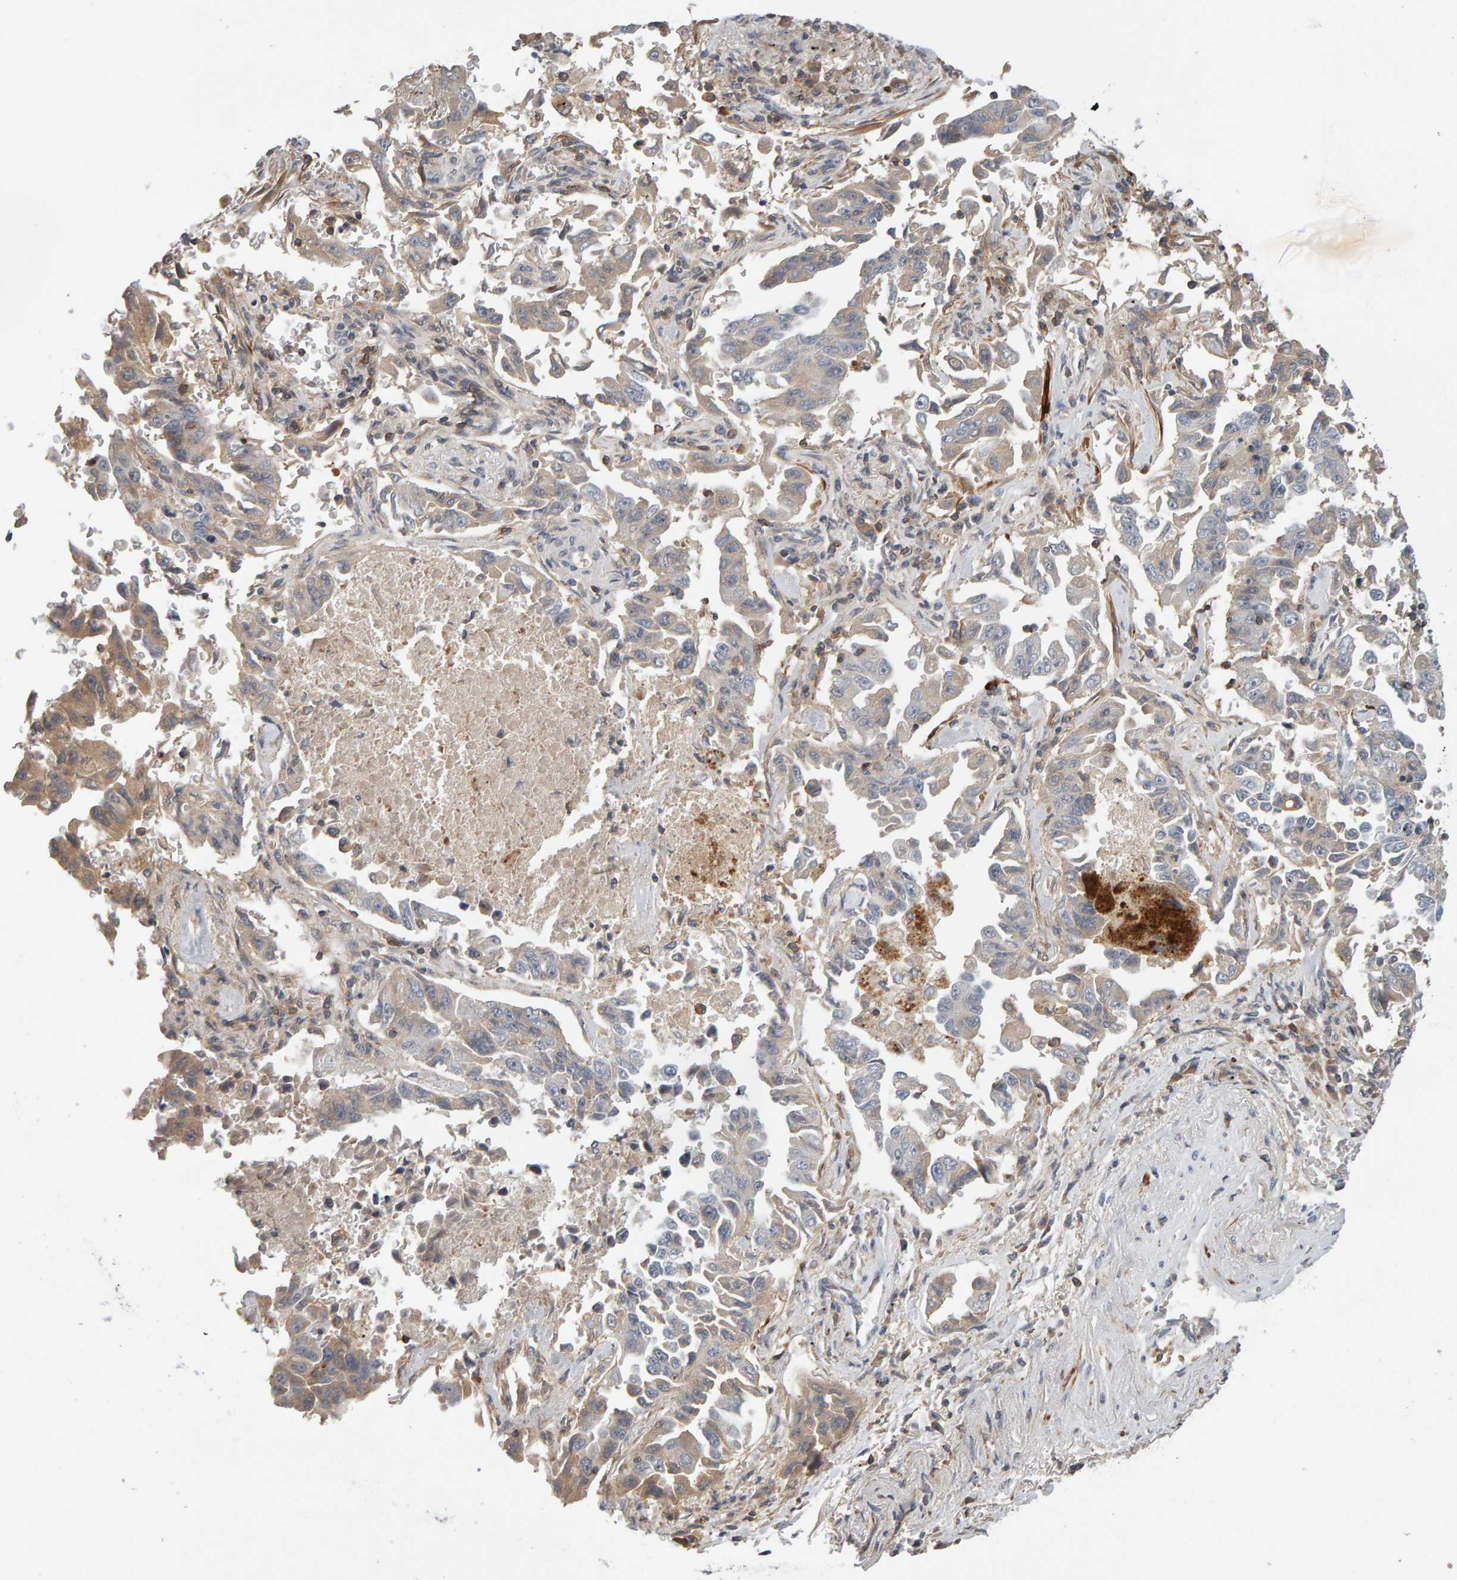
{"staining": {"intensity": "weak", "quantity": "25%-75%", "location": "cytoplasmic/membranous"}, "tissue": "lung cancer", "cell_type": "Tumor cells", "image_type": "cancer", "snomed": [{"axis": "morphology", "description": "Adenocarcinoma, NOS"}, {"axis": "topography", "description": "Lung"}], "caption": "Immunohistochemical staining of lung cancer reveals low levels of weak cytoplasmic/membranous expression in approximately 25%-75% of tumor cells.", "gene": "NUDCD1", "patient": {"sex": "female", "age": 51}}